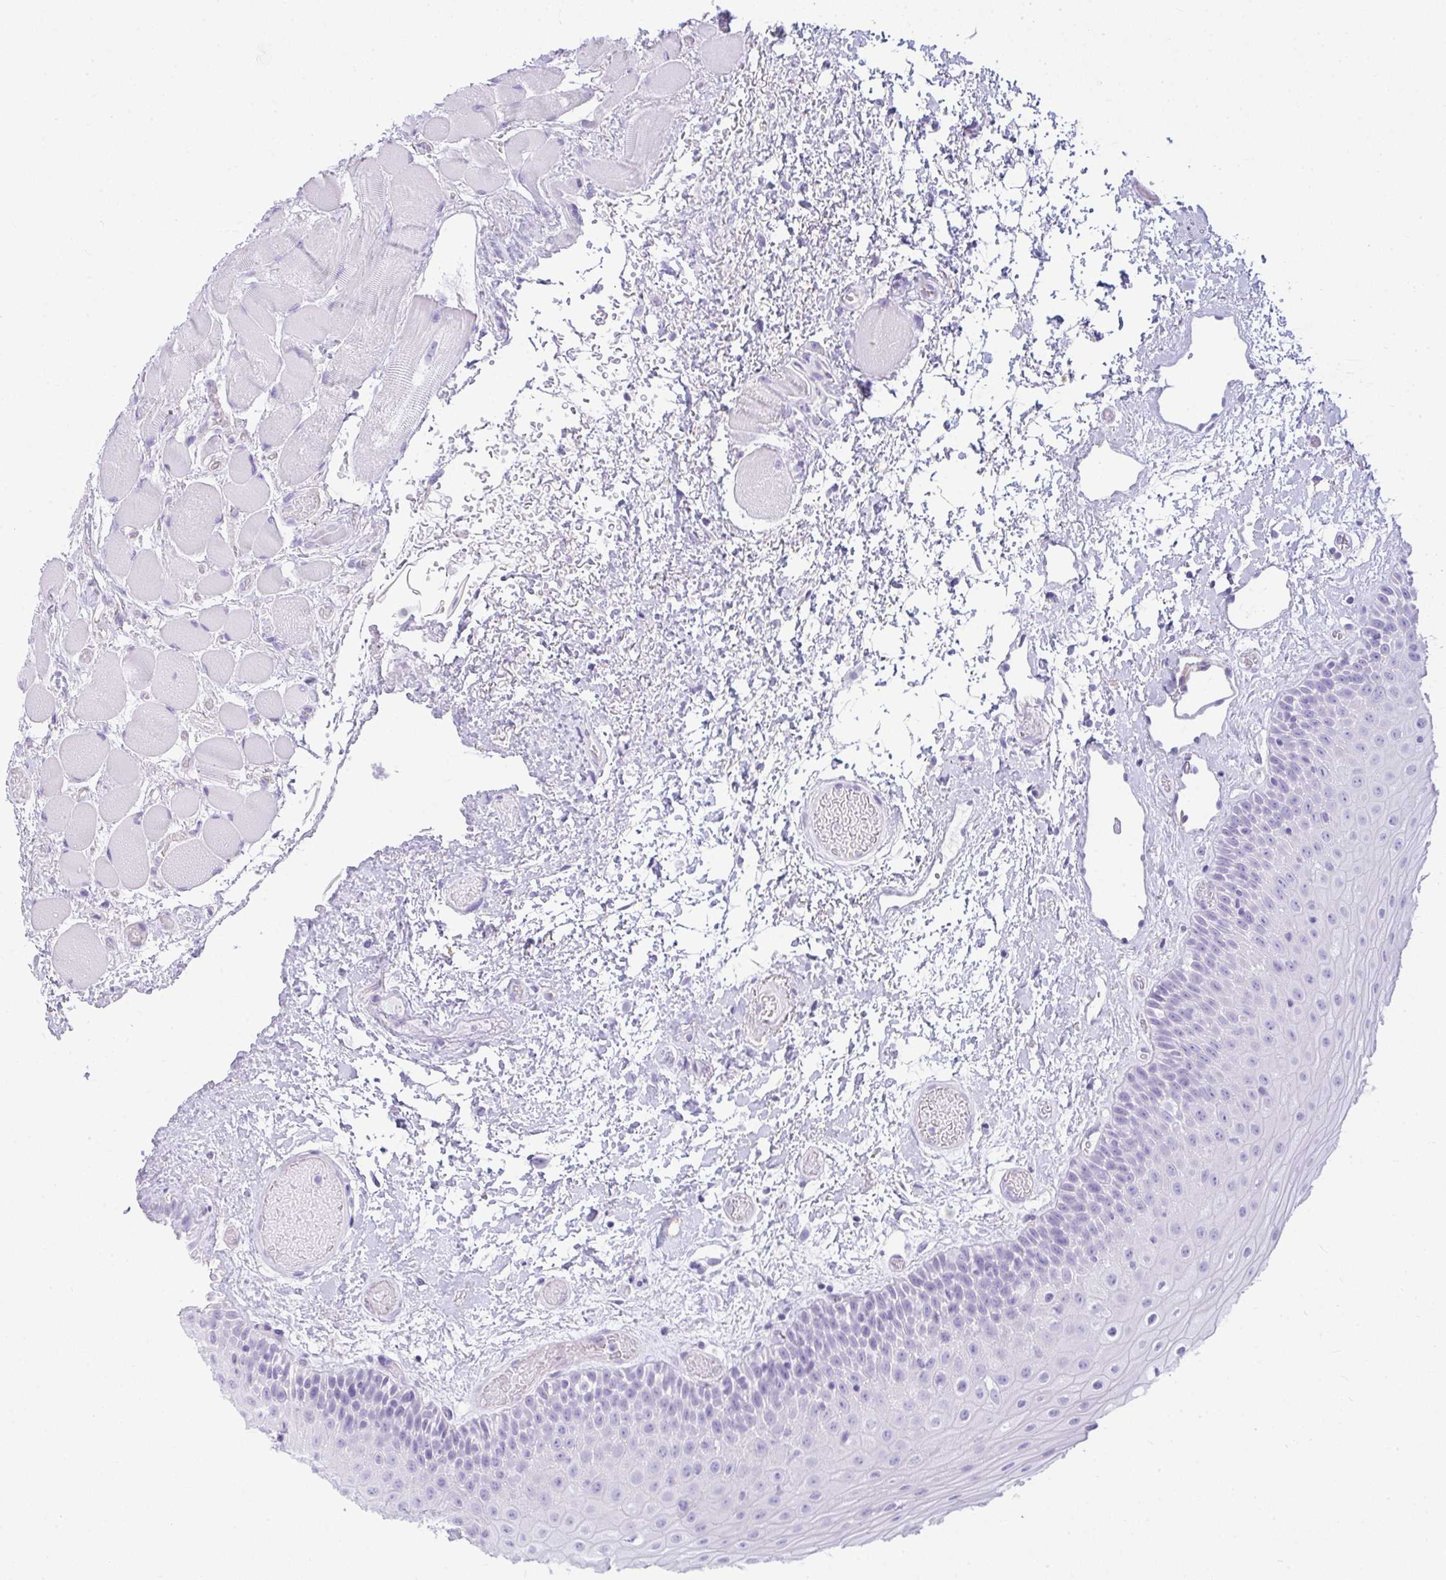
{"staining": {"intensity": "negative", "quantity": "none", "location": "none"}, "tissue": "oral mucosa", "cell_type": "Squamous epithelial cells", "image_type": "normal", "snomed": [{"axis": "morphology", "description": "Normal tissue, NOS"}, {"axis": "topography", "description": "Oral tissue"}], "caption": "Immunohistochemistry photomicrograph of unremarkable oral mucosa stained for a protein (brown), which shows no staining in squamous epithelial cells. Brightfield microscopy of immunohistochemistry stained with DAB (brown) and hematoxylin (blue), captured at high magnification.", "gene": "RASL10A", "patient": {"sex": "female", "age": 82}}